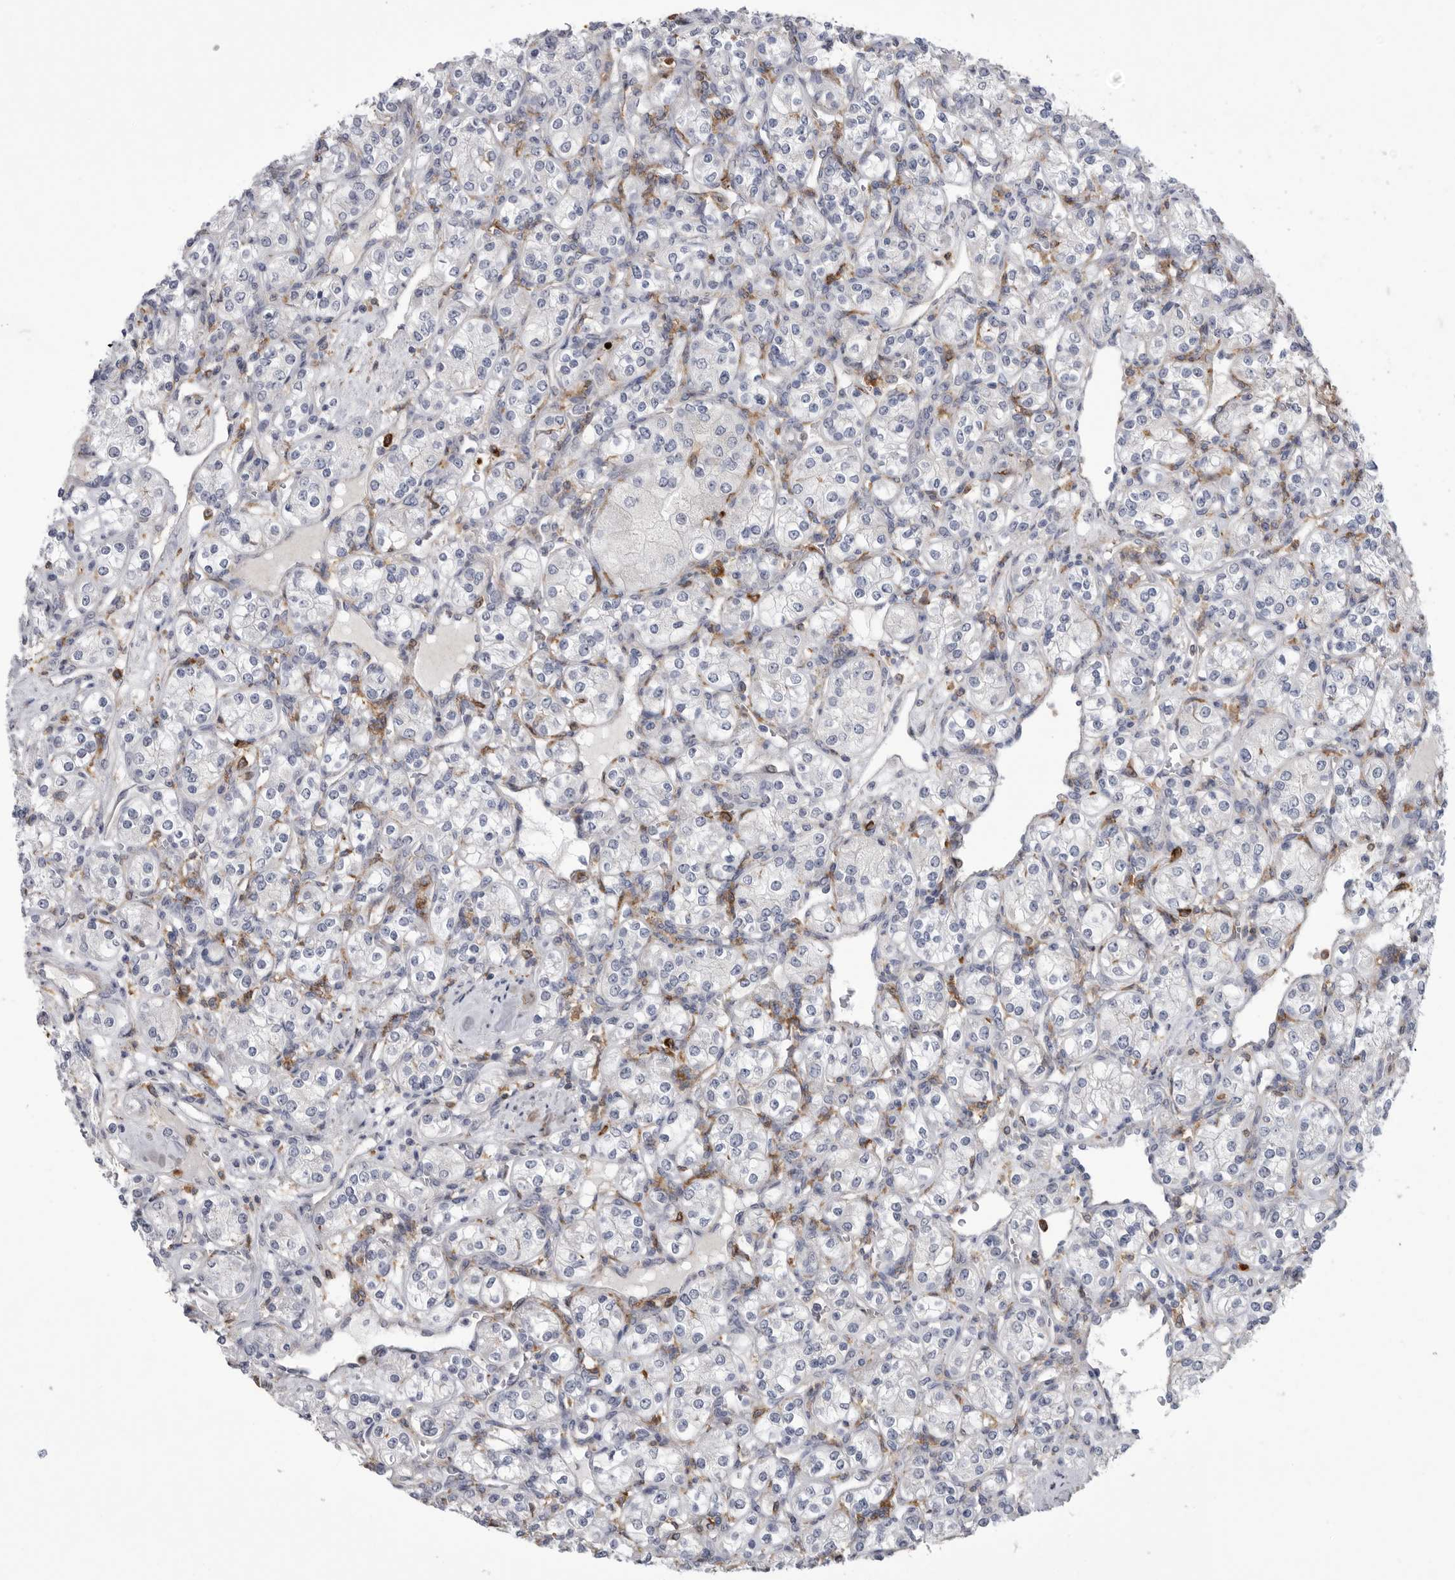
{"staining": {"intensity": "negative", "quantity": "none", "location": "none"}, "tissue": "renal cancer", "cell_type": "Tumor cells", "image_type": "cancer", "snomed": [{"axis": "morphology", "description": "Adenocarcinoma, NOS"}, {"axis": "topography", "description": "Kidney"}], "caption": "This is a image of IHC staining of adenocarcinoma (renal), which shows no expression in tumor cells.", "gene": "SIGLEC10", "patient": {"sex": "male", "age": 77}}